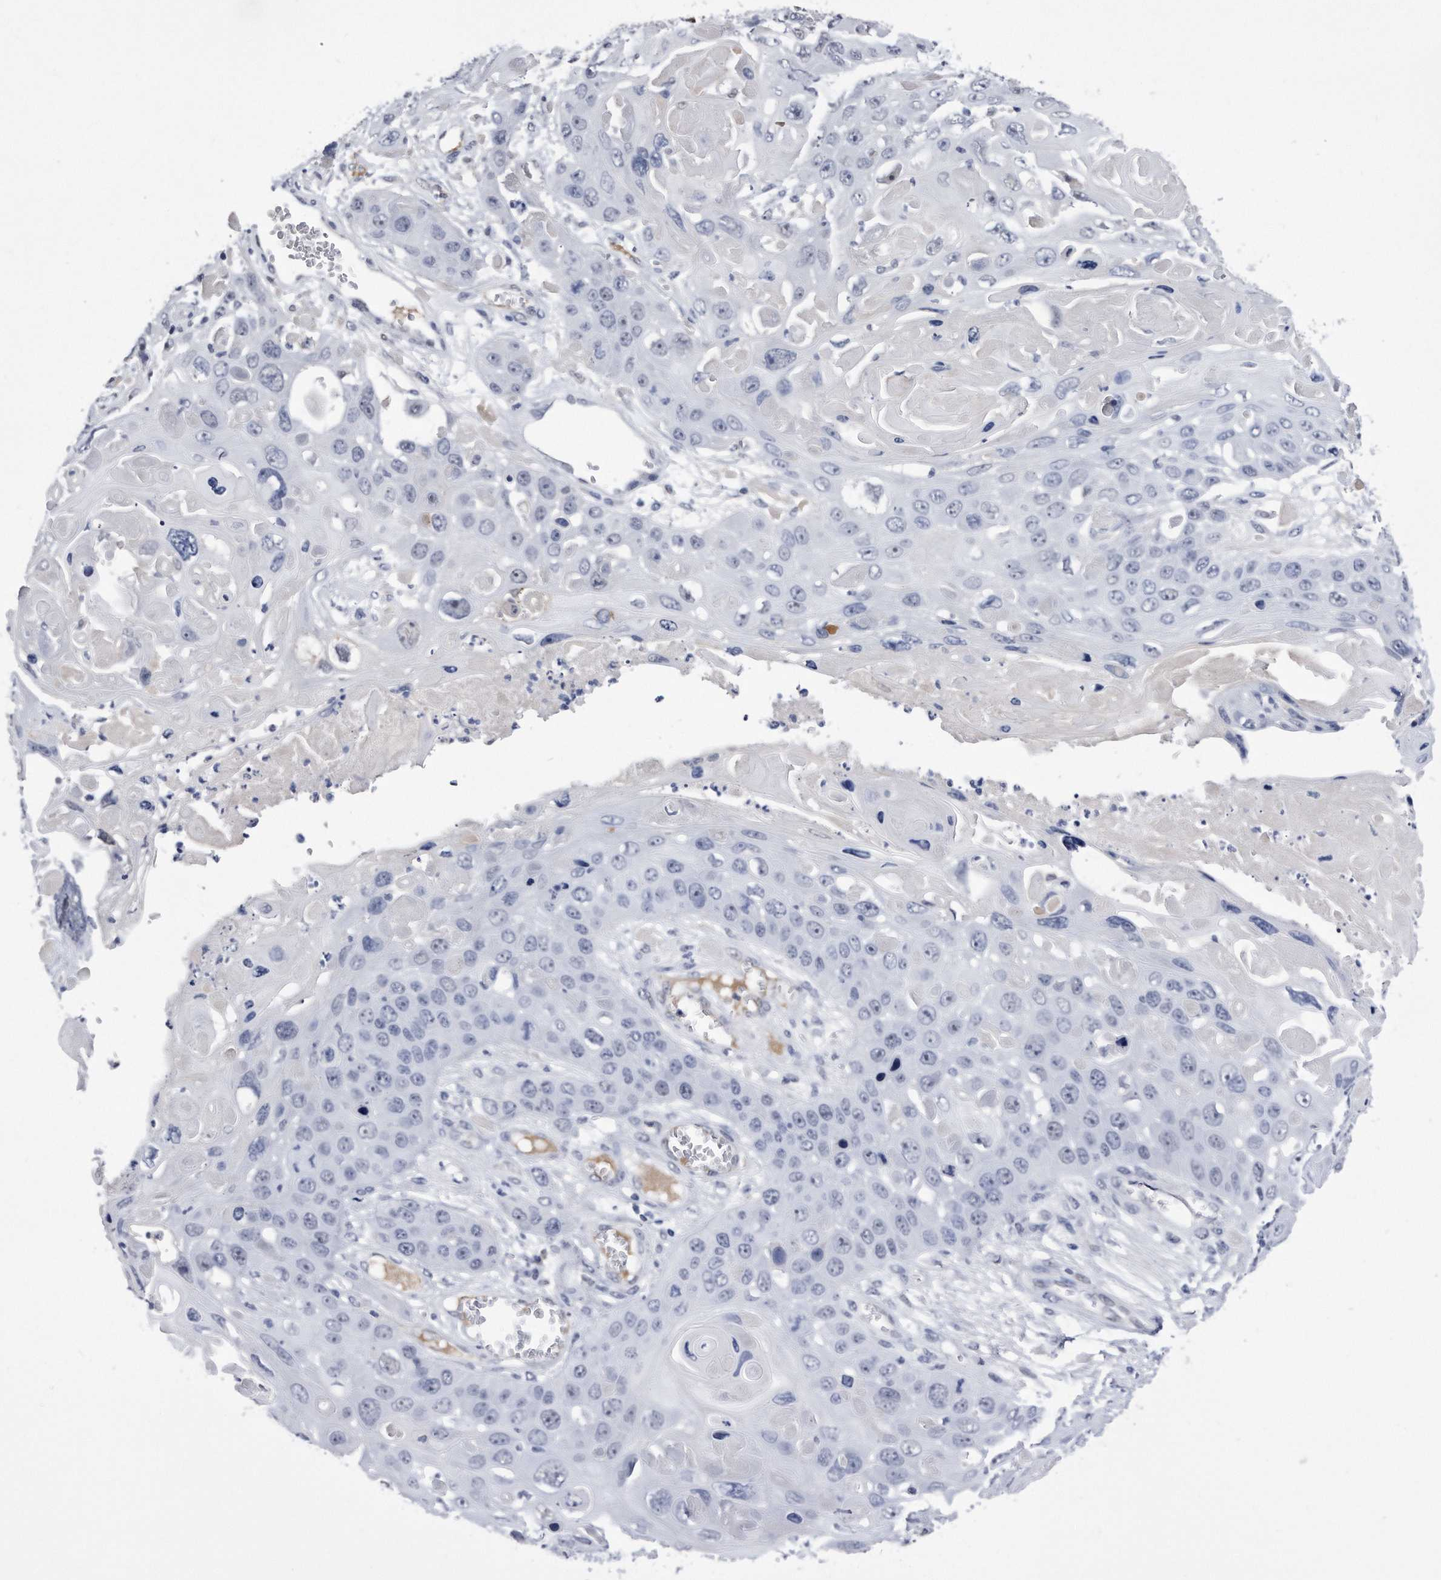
{"staining": {"intensity": "negative", "quantity": "none", "location": "none"}, "tissue": "skin cancer", "cell_type": "Tumor cells", "image_type": "cancer", "snomed": [{"axis": "morphology", "description": "Squamous cell carcinoma, NOS"}, {"axis": "topography", "description": "Skin"}], "caption": "IHC image of human squamous cell carcinoma (skin) stained for a protein (brown), which exhibits no expression in tumor cells. (Brightfield microscopy of DAB (3,3'-diaminobenzidine) IHC at high magnification).", "gene": "KCTD8", "patient": {"sex": "male", "age": 55}}